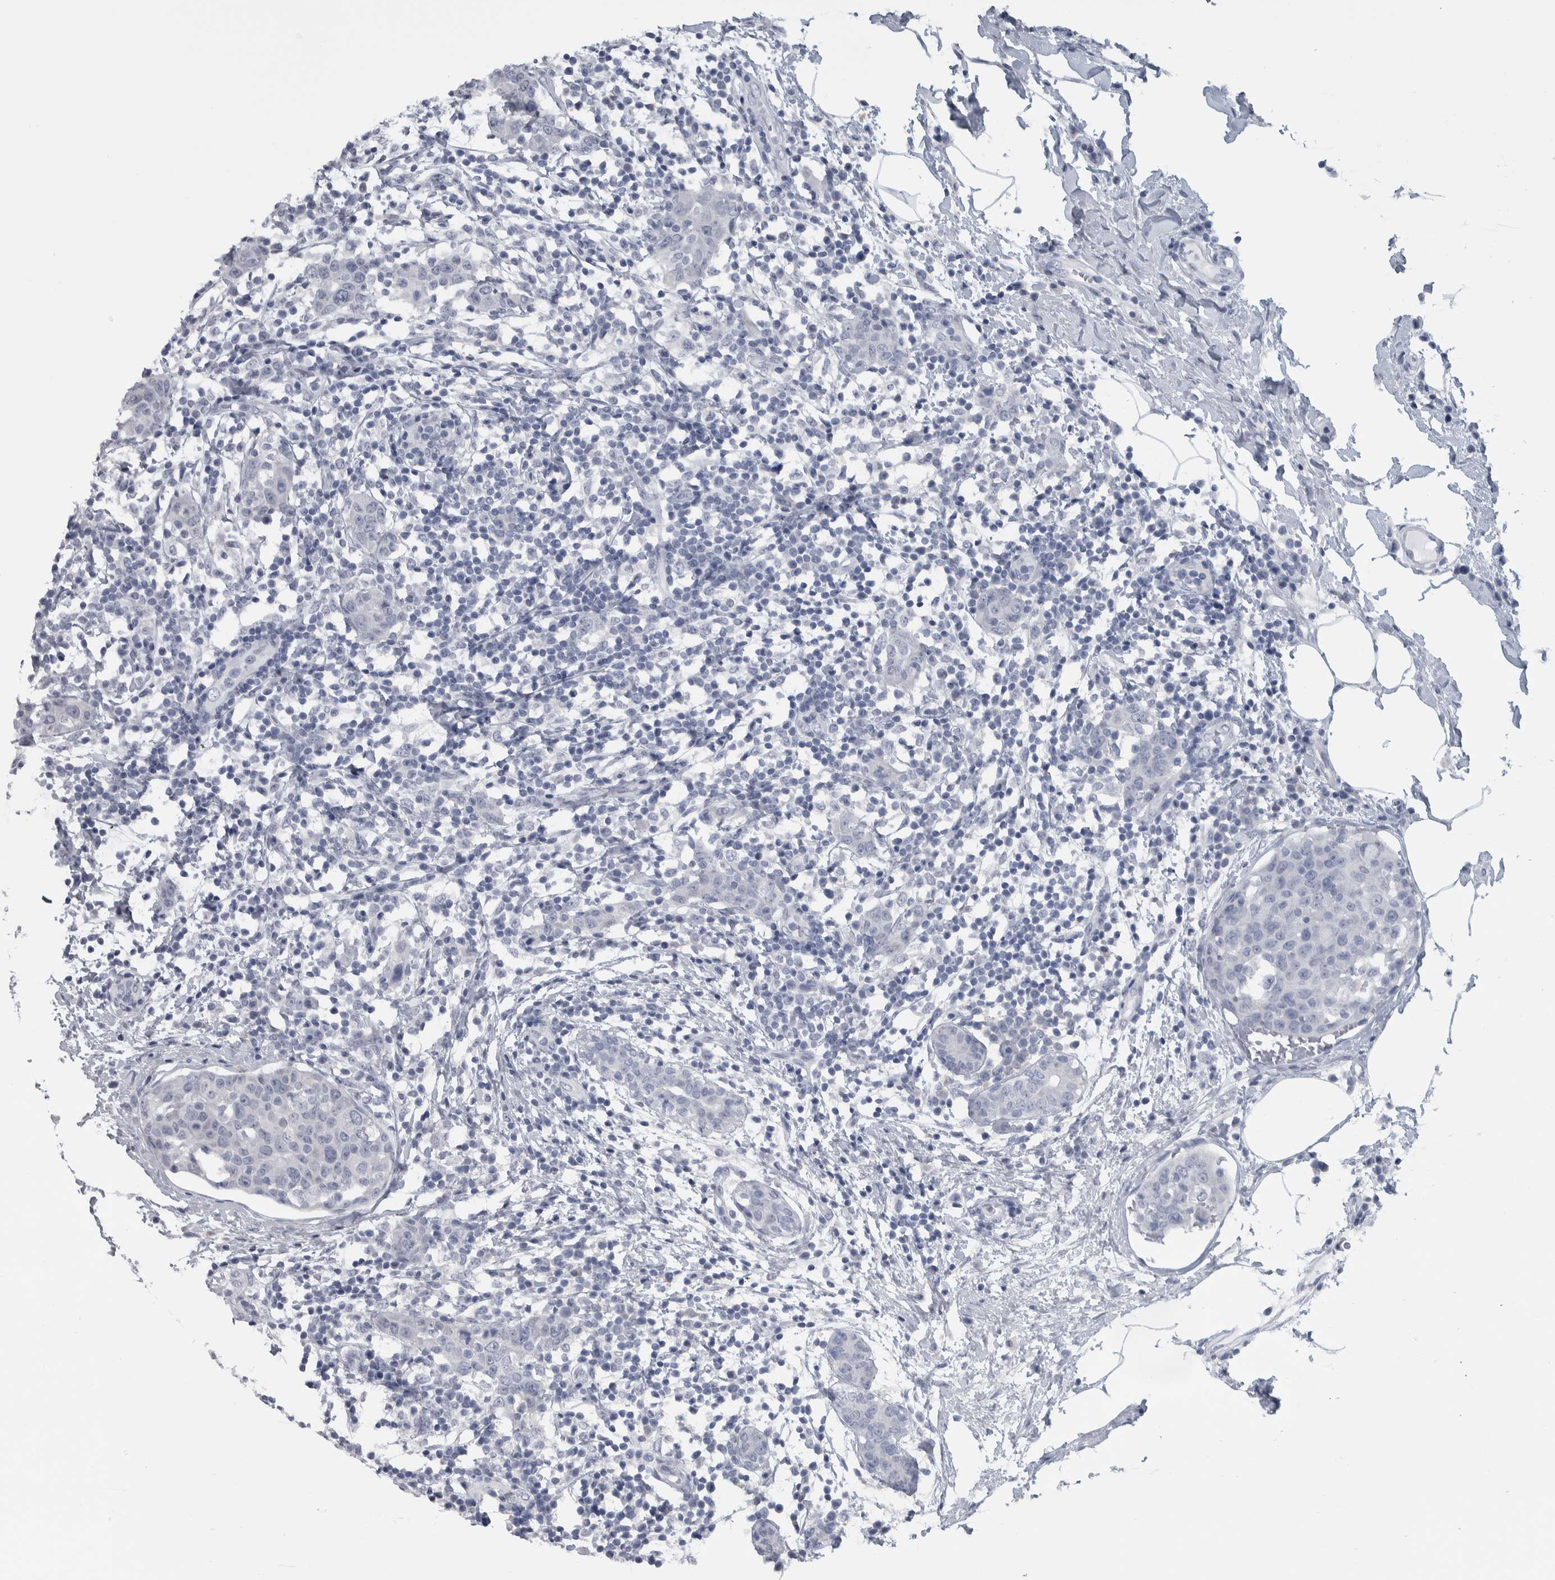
{"staining": {"intensity": "negative", "quantity": "none", "location": "none"}, "tissue": "breast cancer", "cell_type": "Tumor cells", "image_type": "cancer", "snomed": [{"axis": "morphology", "description": "Normal tissue, NOS"}, {"axis": "morphology", "description": "Duct carcinoma"}, {"axis": "topography", "description": "Breast"}], "caption": "IHC of breast cancer (intraductal carcinoma) exhibits no positivity in tumor cells.", "gene": "CDH17", "patient": {"sex": "female", "age": 37}}